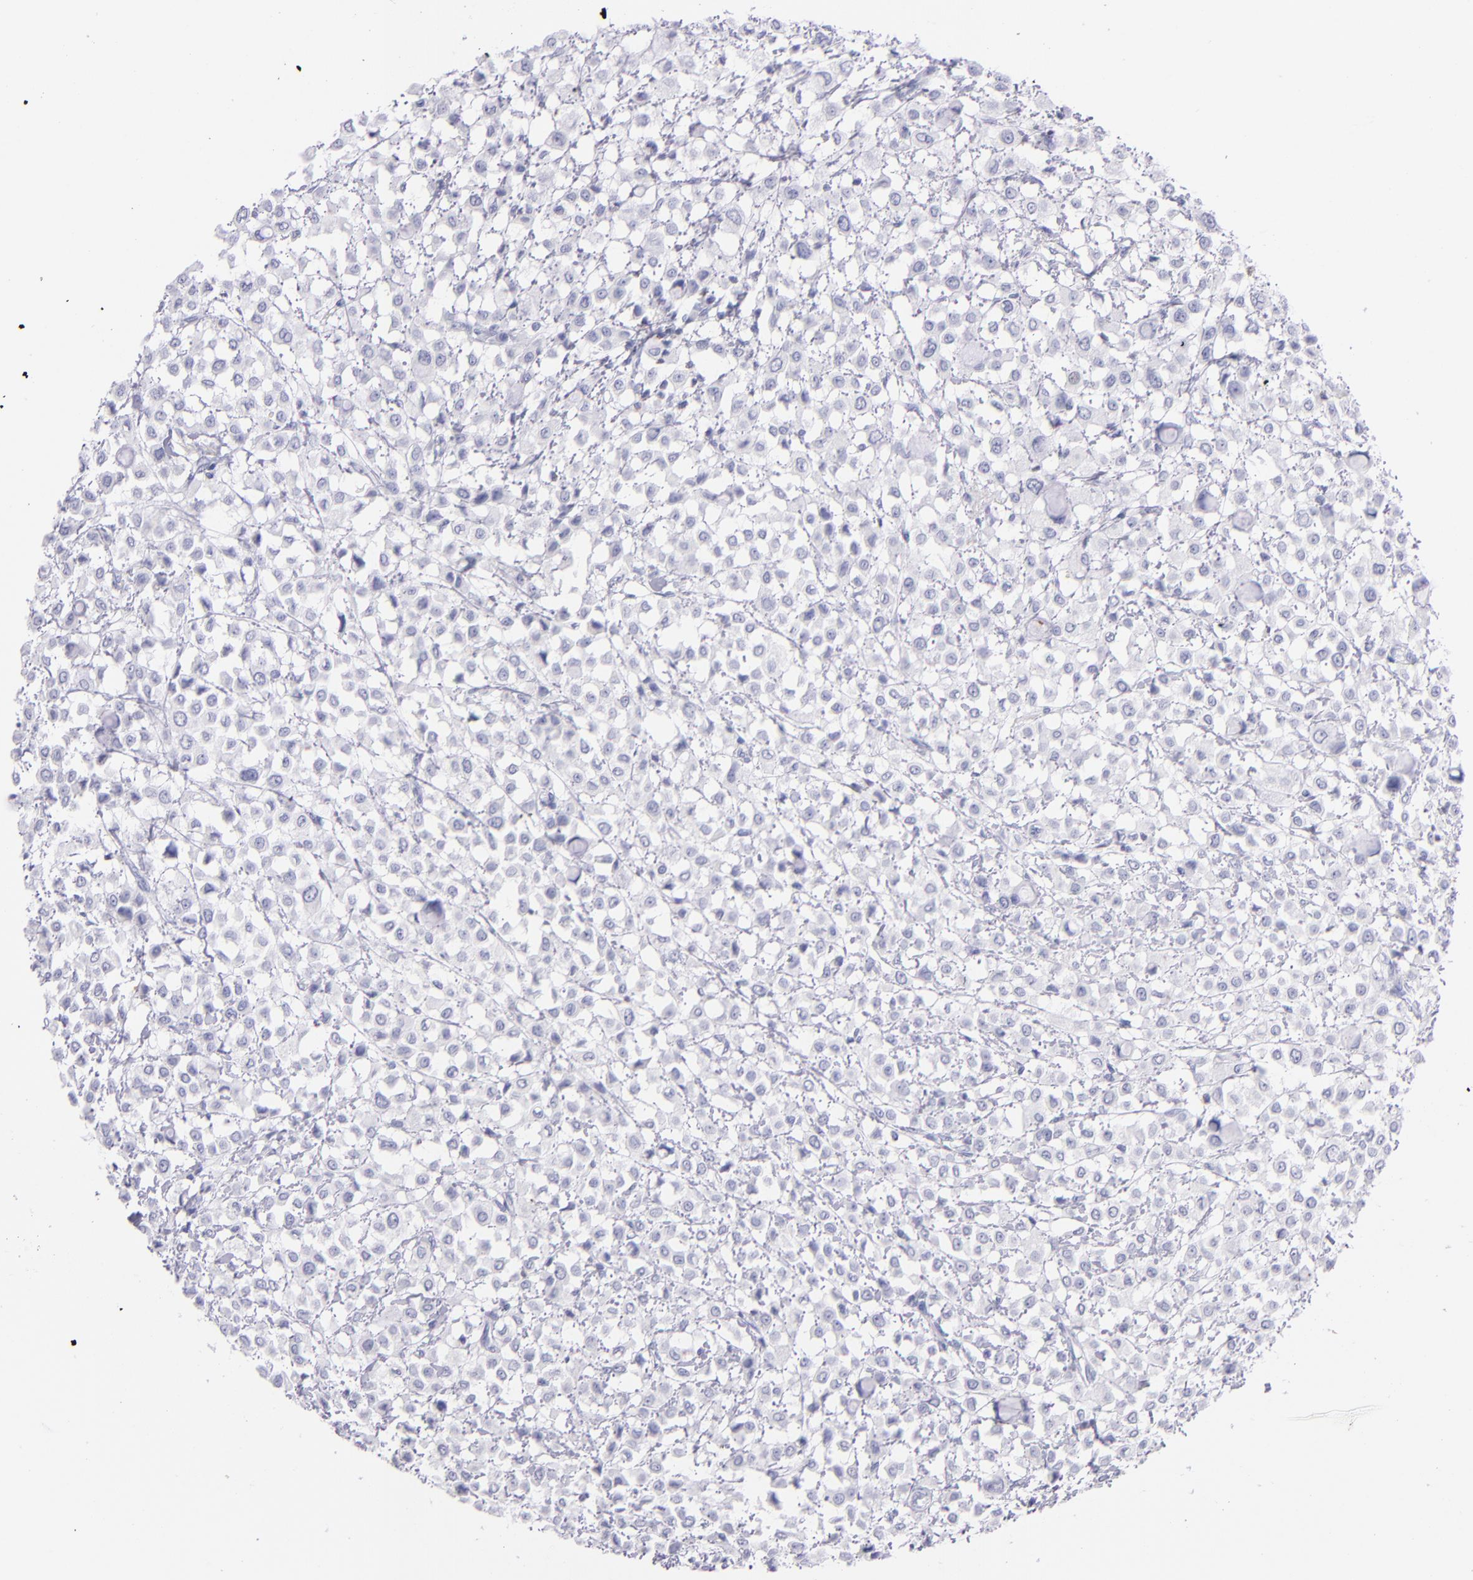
{"staining": {"intensity": "negative", "quantity": "none", "location": "none"}, "tissue": "breast cancer", "cell_type": "Tumor cells", "image_type": "cancer", "snomed": [{"axis": "morphology", "description": "Lobular carcinoma"}, {"axis": "topography", "description": "Breast"}], "caption": "The IHC photomicrograph has no significant positivity in tumor cells of lobular carcinoma (breast) tissue.", "gene": "PRF1", "patient": {"sex": "female", "age": 85}}